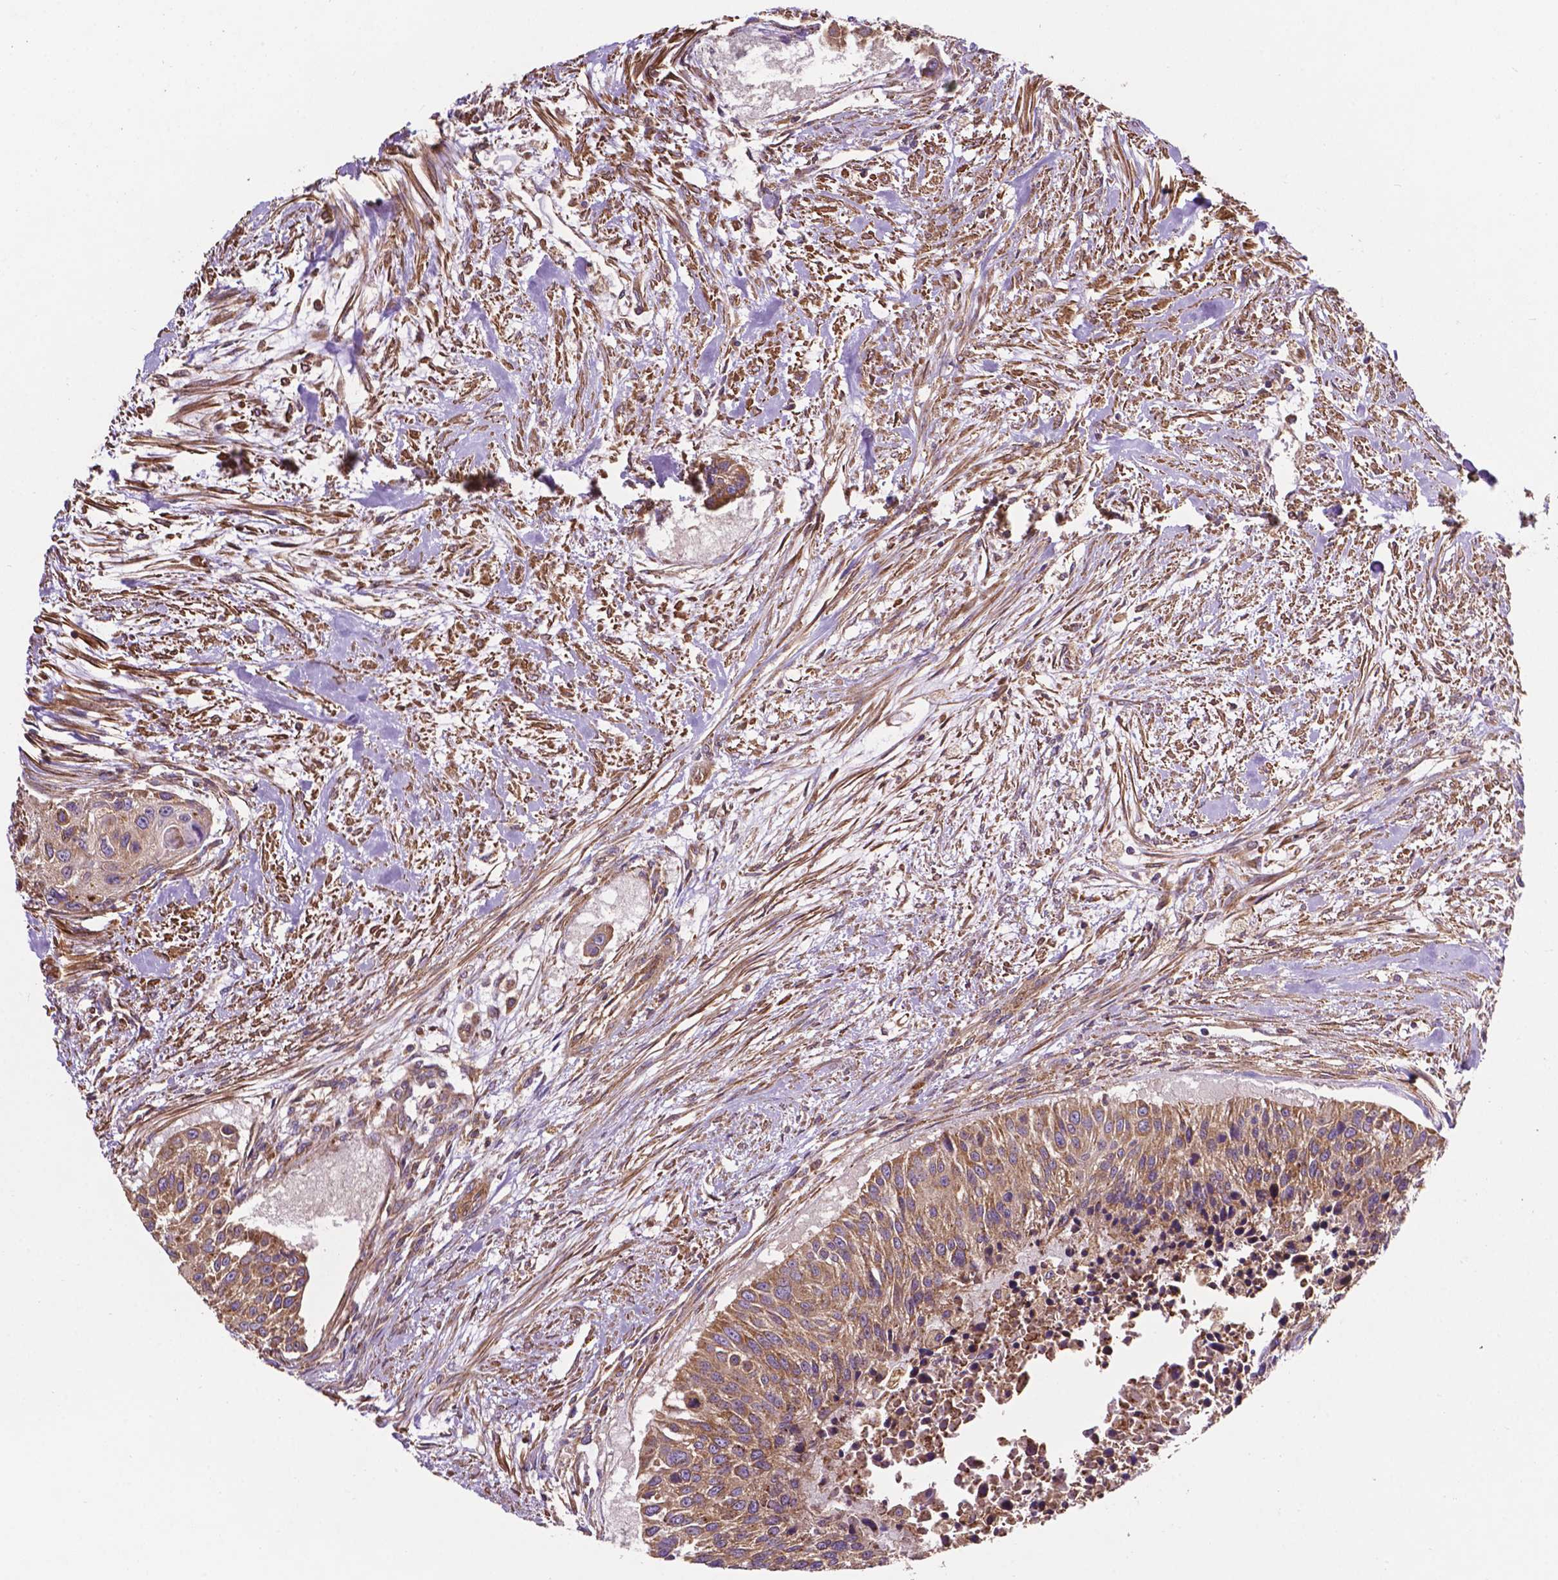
{"staining": {"intensity": "moderate", "quantity": ">75%", "location": "cytoplasmic/membranous"}, "tissue": "urothelial cancer", "cell_type": "Tumor cells", "image_type": "cancer", "snomed": [{"axis": "morphology", "description": "Urothelial carcinoma, NOS"}, {"axis": "topography", "description": "Urinary bladder"}], "caption": "DAB immunohistochemical staining of urothelial cancer displays moderate cytoplasmic/membranous protein positivity in about >75% of tumor cells.", "gene": "CCDC71L", "patient": {"sex": "male", "age": 55}}